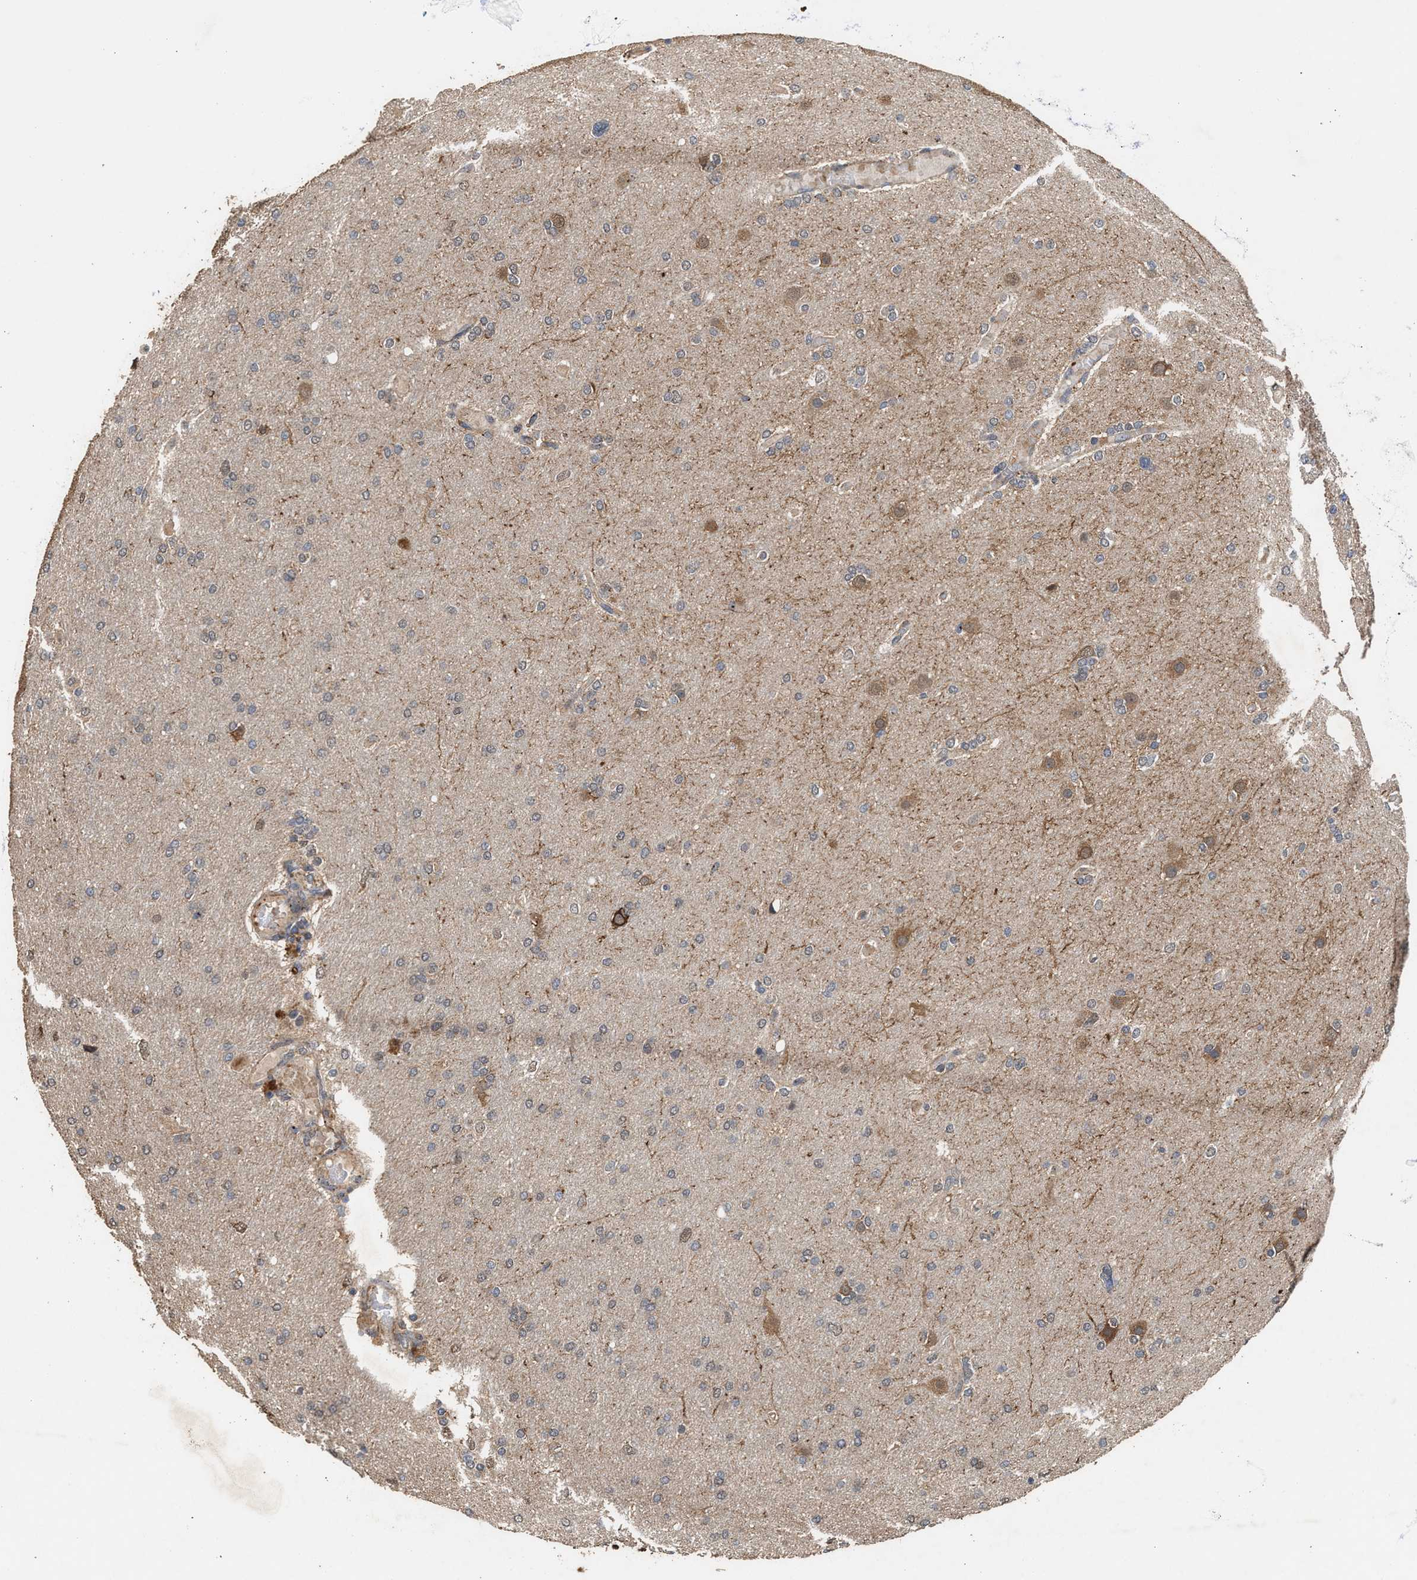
{"staining": {"intensity": "moderate", "quantity": "<25%", "location": "cytoplasmic/membranous"}, "tissue": "glioma", "cell_type": "Tumor cells", "image_type": "cancer", "snomed": [{"axis": "morphology", "description": "Glioma, malignant, High grade"}, {"axis": "topography", "description": "Cerebral cortex"}], "caption": "About <25% of tumor cells in glioma reveal moderate cytoplasmic/membranous protein expression as visualized by brown immunohistochemical staining.", "gene": "ZNHIT6", "patient": {"sex": "female", "age": 36}}